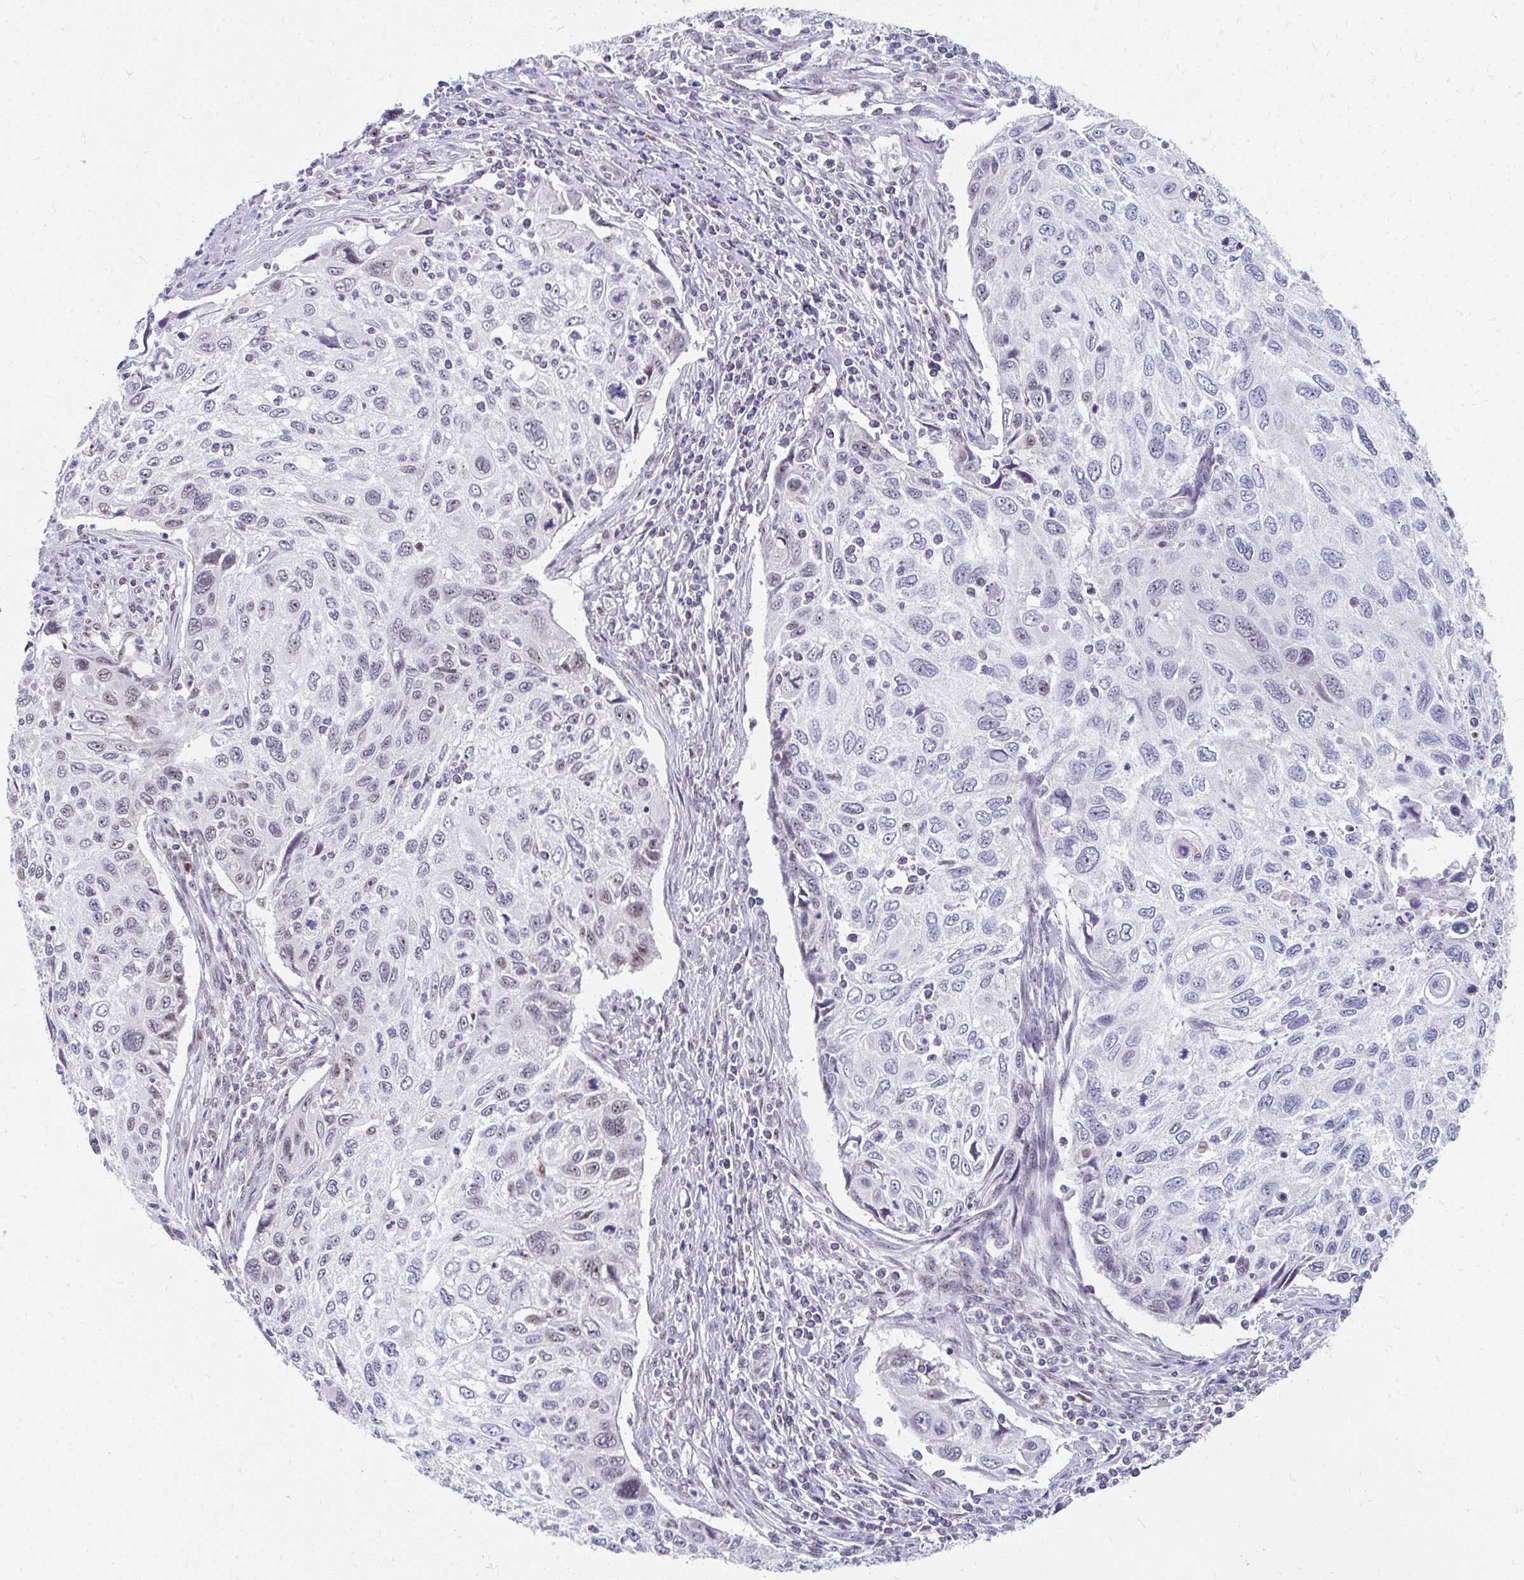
{"staining": {"intensity": "weak", "quantity": "<25%", "location": "nuclear"}, "tissue": "cervical cancer", "cell_type": "Tumor cells", "image_type": "cancer", "snomed": [{"axis": "morphology", "description": "Squamous cell carcinoma, NOS"}, {"axis": "topography", "description": "Cervix"}], "caption": "Immunohistochemistry photomicrograph of cervical squamous cell carcinoma stained for a protein (brown), which exhibits no staining in tumor cells.", "gene": "GTF2H1", "patient": {"sex": "female", "age": 70}}